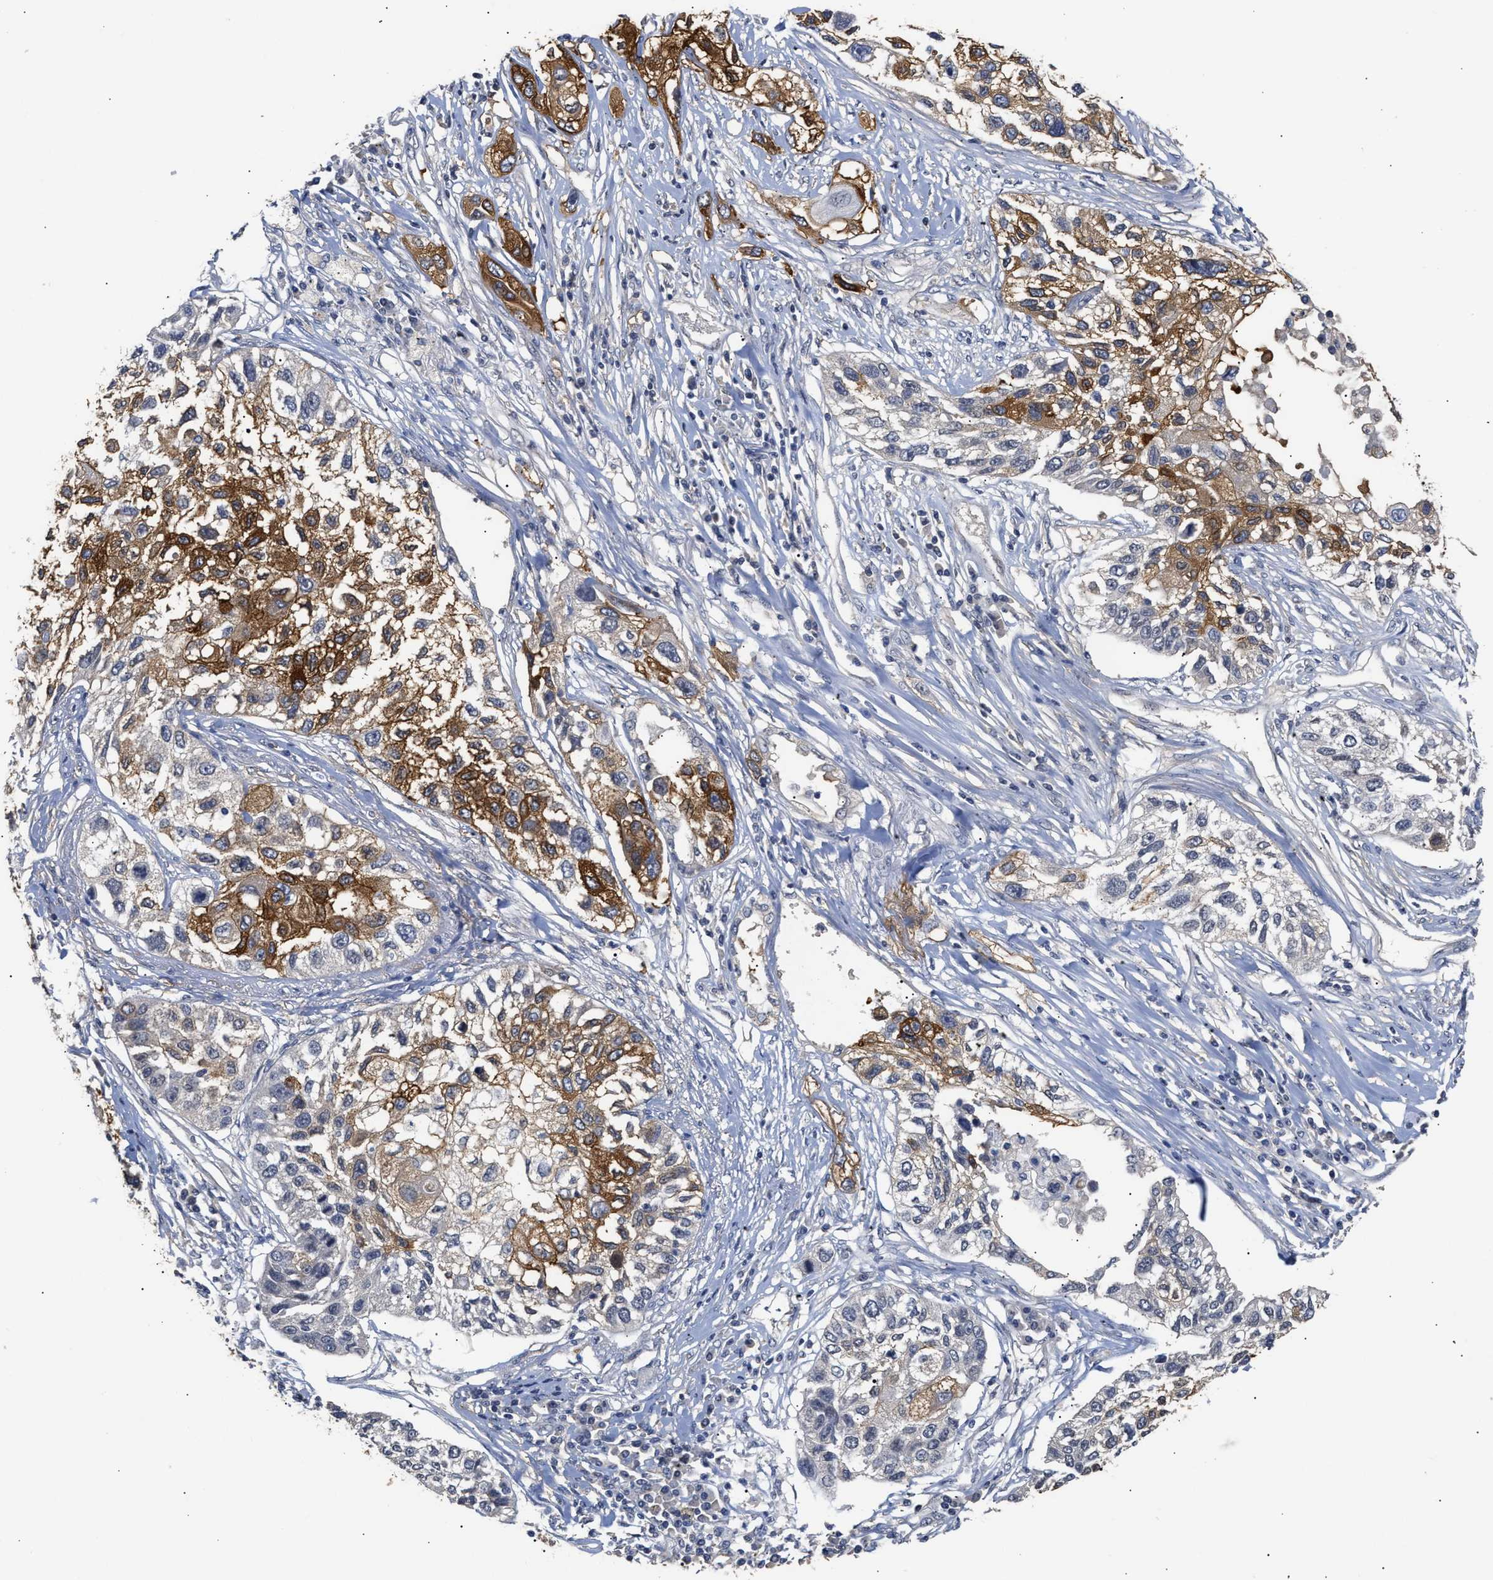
{"staining": {"intensity": "strong", "quantity": ">75%", "location": "cytoplasmic/membranous"}, "tissue": "lung cancer", "cell_type": "Tumor cells", "image_type": "cancer", "snomed": [{"axis": "morphology", "description": "Squamous cell carcinoma, NOS"}, {"axis": "topography", "description": "Lung"}], "caption": "A high amount of strong cytoplasmic/membranous positivity is seen in approximately >75% of tumor cells in lung cancer (squamous cell carcinoma) tissue.", "gene": "AHNAK2", "patient": {"sex": "male", "age": 71}}